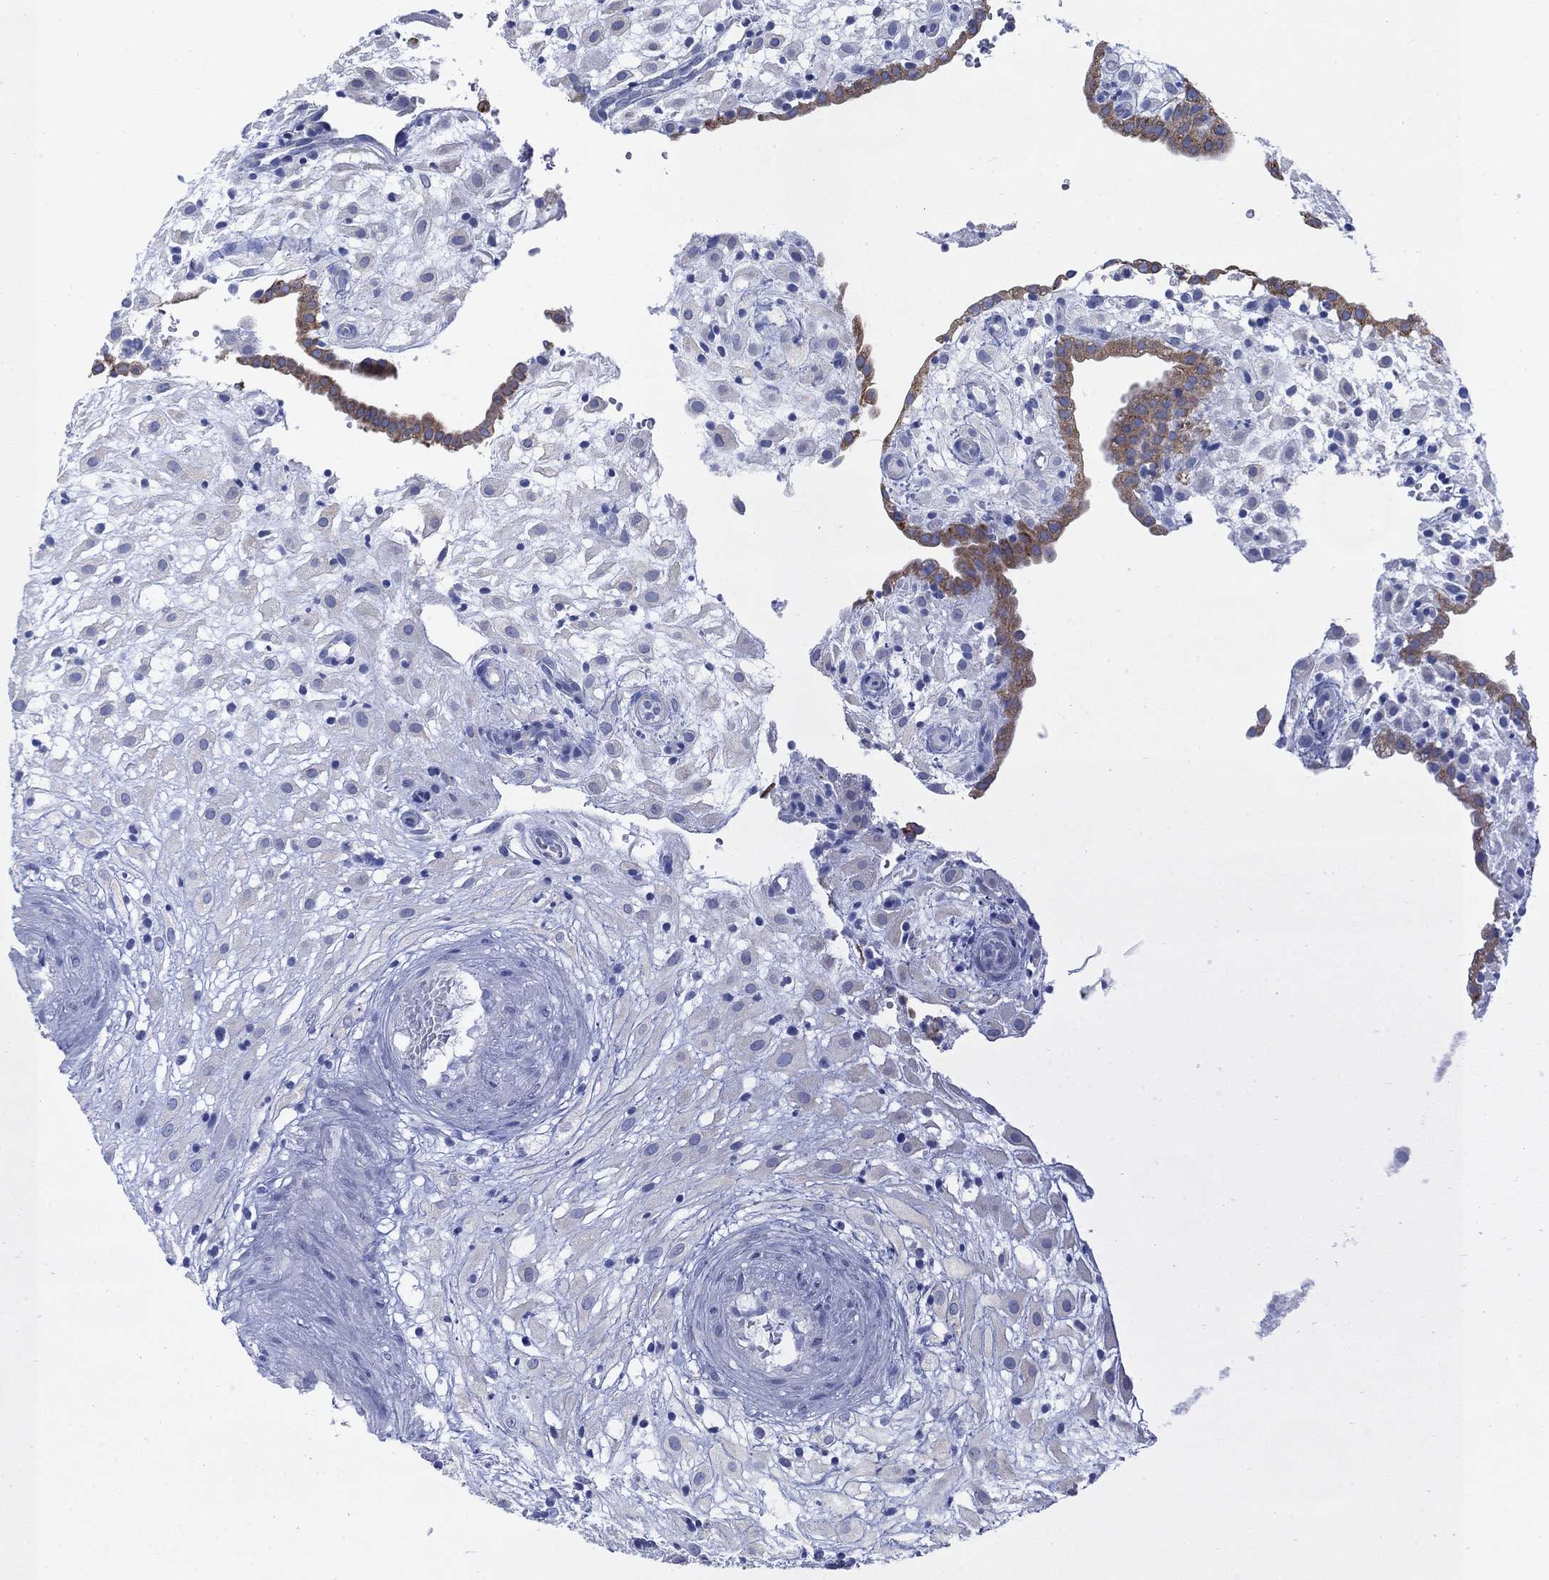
{"staining": {"intensity": "negative", "quantity": "none", "location": "none"}, "tissue": "placenta", "cell_type": "Decidual cells", "image_type": "normal", "snomed": [{"axis": "morphology", "description": "Normal tissue, NOS"}, {"axis": "topography", "description": "Placenta"}], "caption": "An immunohistochemistry histopathology image of normal placenta is shown. There is no staining in decidual cells of placenta.", "gene": "SCCPDH", "patient": {"sex": "female", "age": 24}}